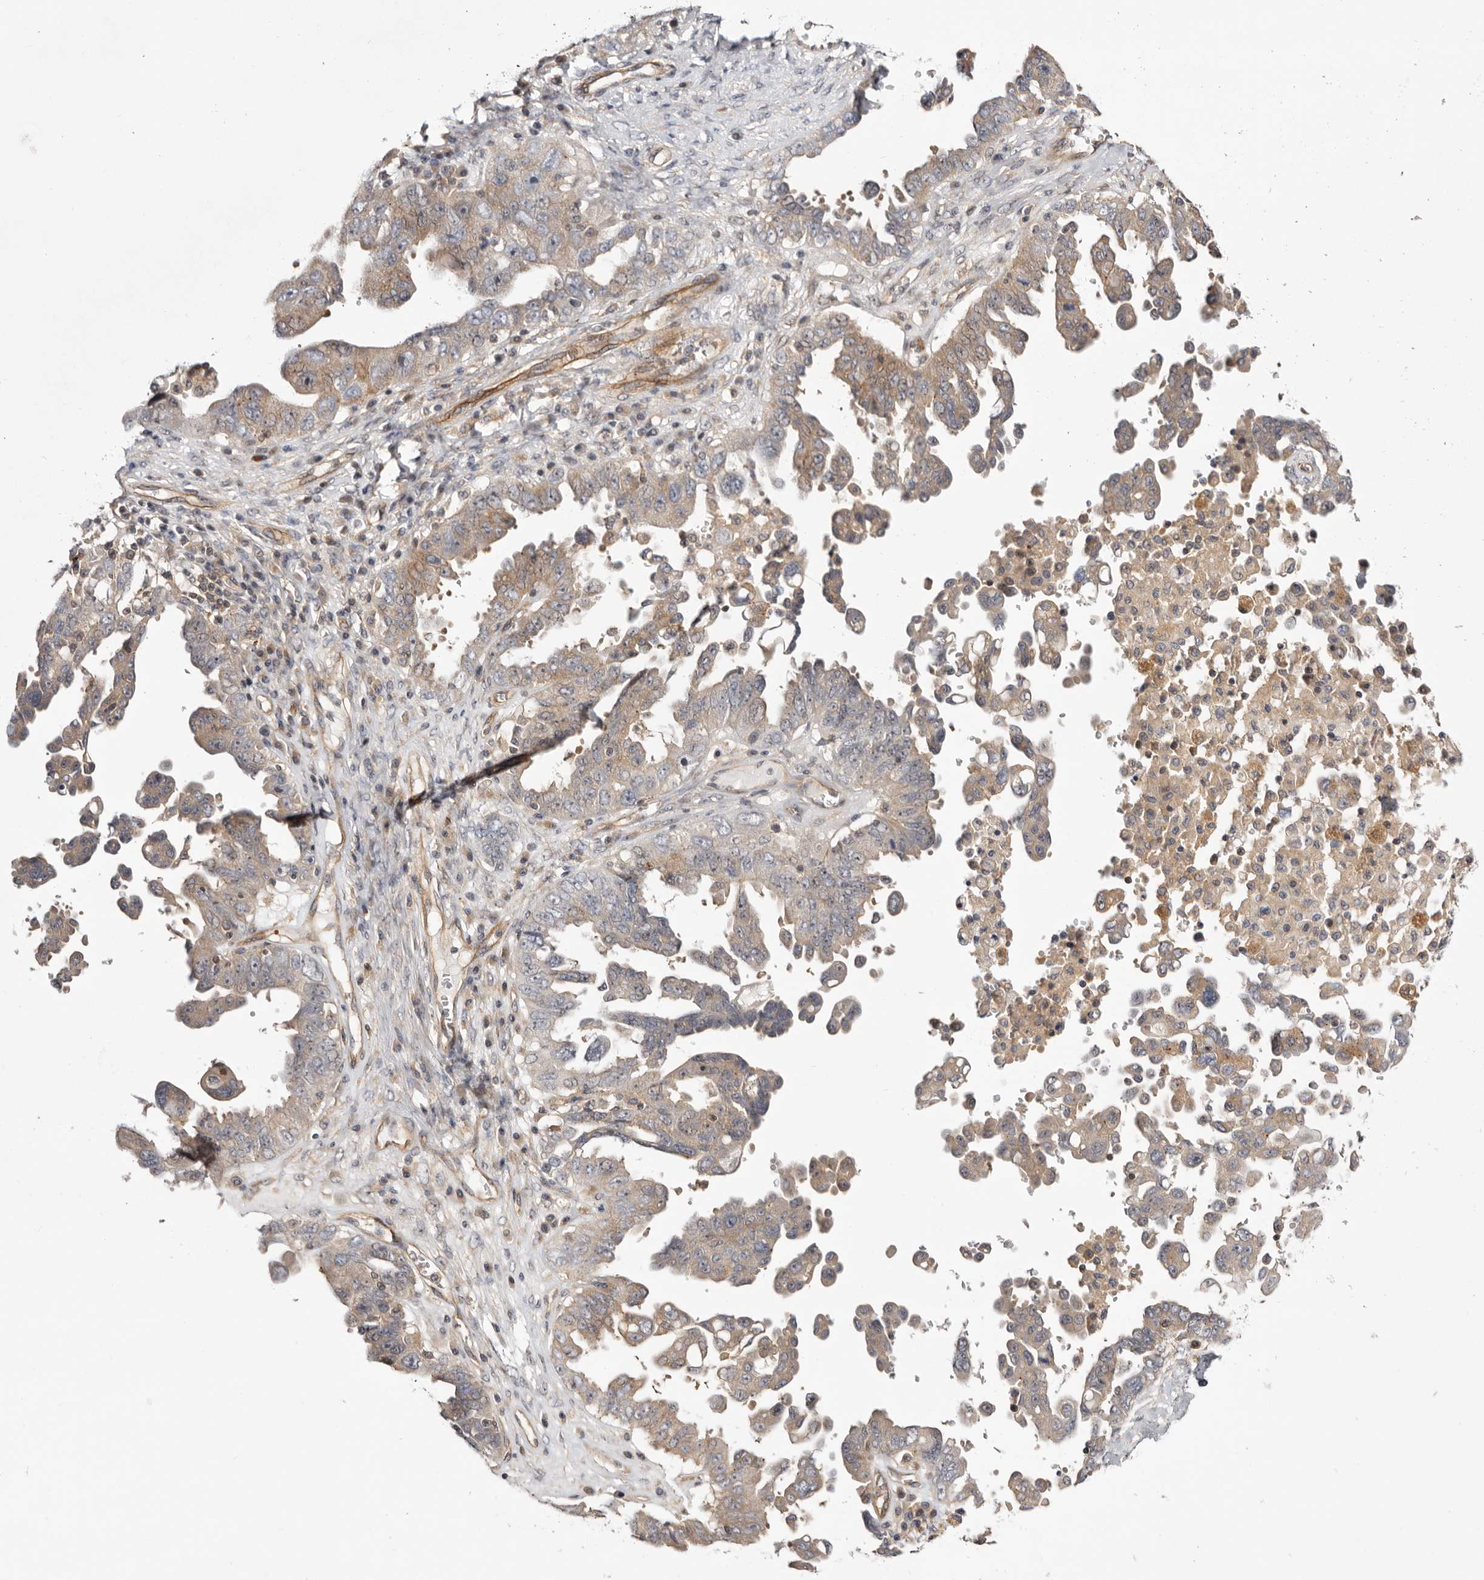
{"staining": {"intensity": "weak", "quantity": ">75%", "location": "cytoplasmic/membranous"}, "tissue": "ovarian cancer", "cell_type": "Tumor cells", "image_type": "cancer", "snomed": [{"axis": "morphology", "description": "Carcinoma, endometroid"}, {"axis": "topography", "description": "Ovary"}], "caption": "Immunohistochemical staining of ovarian endometroid carcinoma reveals low levels of weak cytoplasmic/membranous staining in about >75% of tumor cells. The protein is stained brown, and the nuclei are stained in blue (DAB (3,3'-diaminobenzidine) IHC with brightfield microscopy, high magnification).", "gene": "PANK4", "patient": {"sex": "female", "age": 62}}